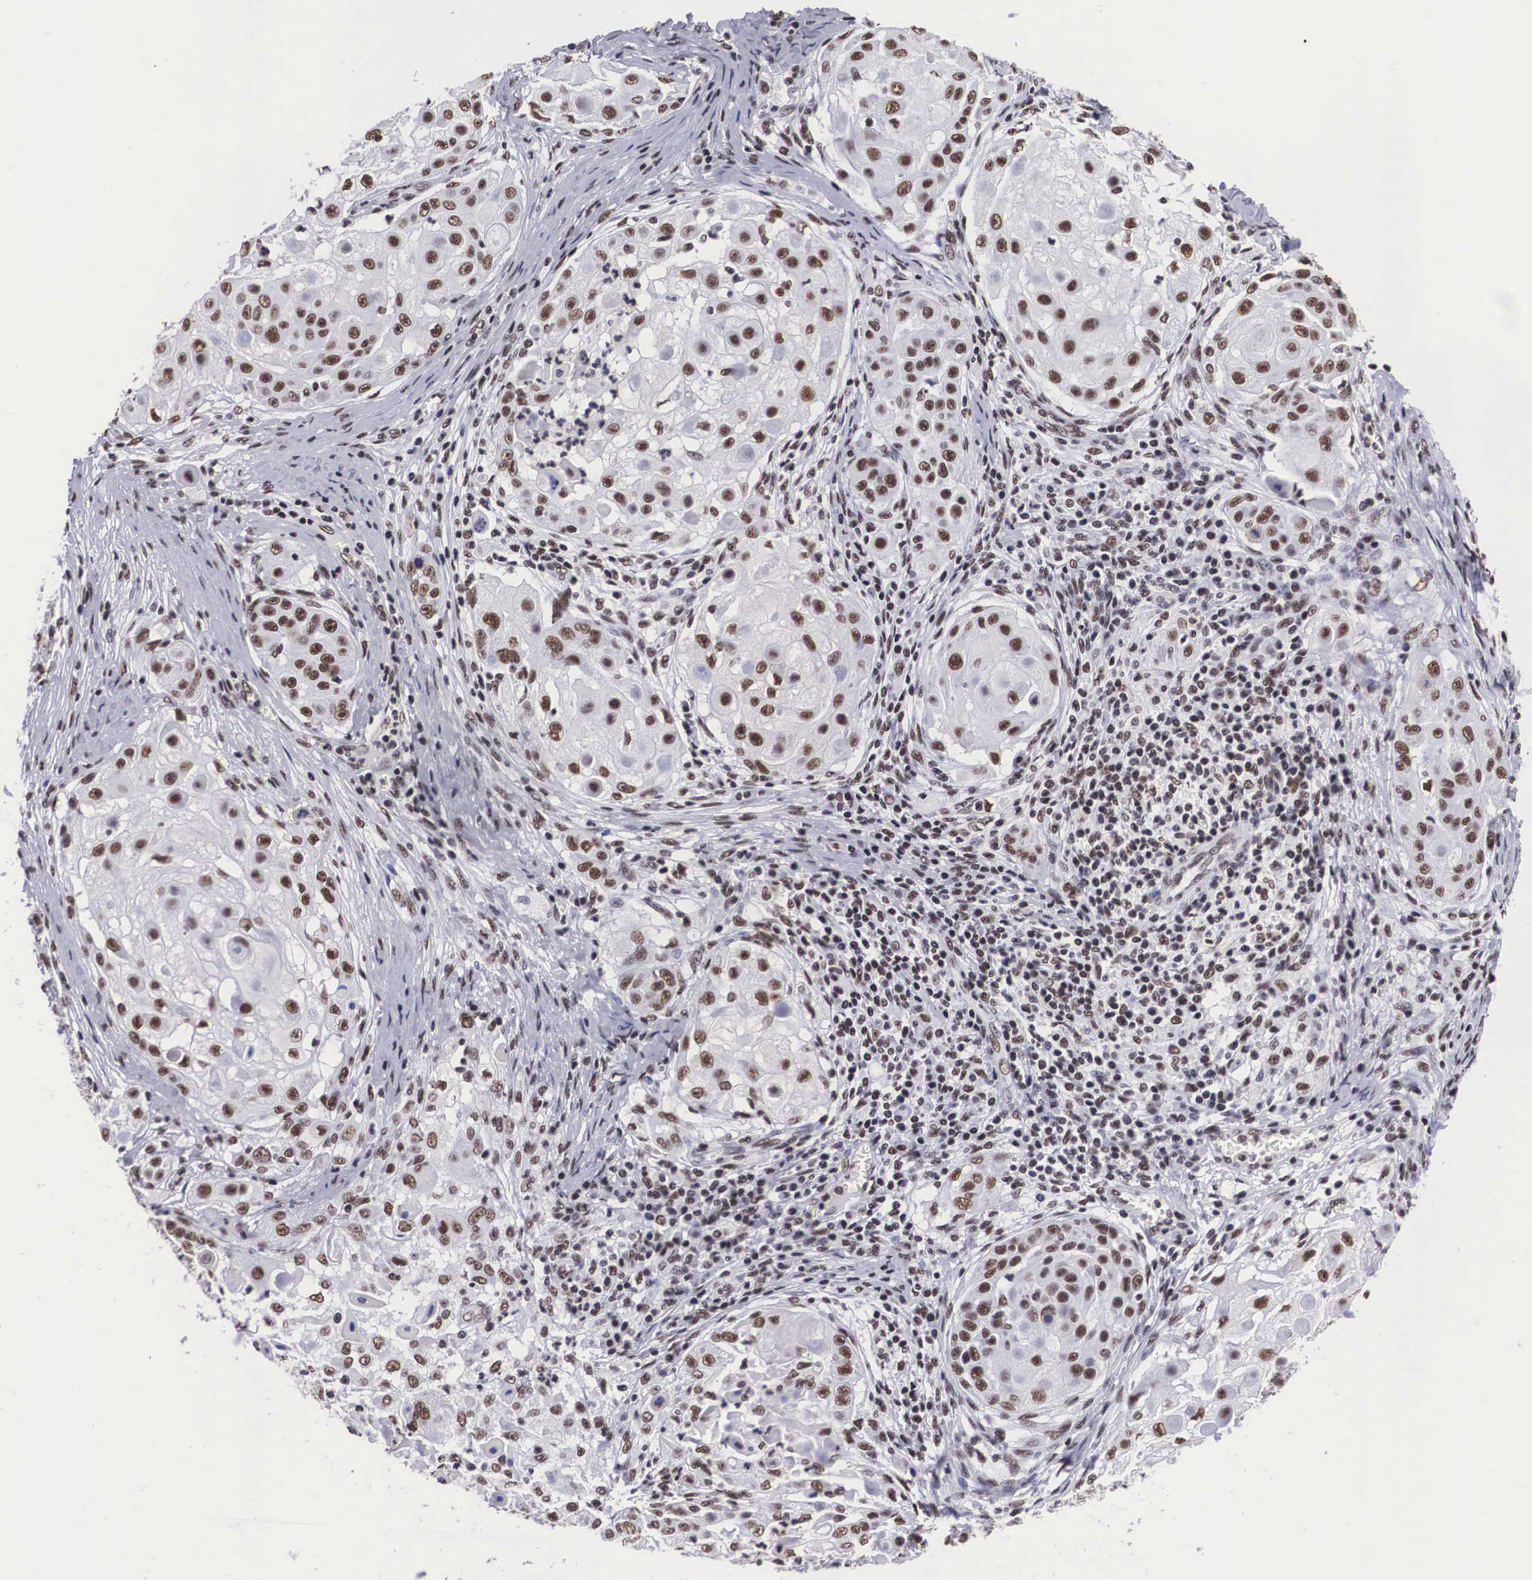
{"staining": {"intensity": "moderate", "quantity": ">75%", "location": "nuclear"}, "tissue": "skin cancer", "cell_type": "Tumor cells", "image_type": "cancer", "snomed": [{"axis": "morphology", "description": "Squamous cell carcinoma, NOS"}, {"axis": "topography", "description": "Skin"}], "caption": "Immunohistochemistry photomicrograph of squamous cell carcinoma (skin) stained for a protein (brown), which reveals medium levels of moderate nuclear staining in about >75% of tumor cells.", "gene": "SF3A1", "patient": {"sex": "female", "age": 57}}